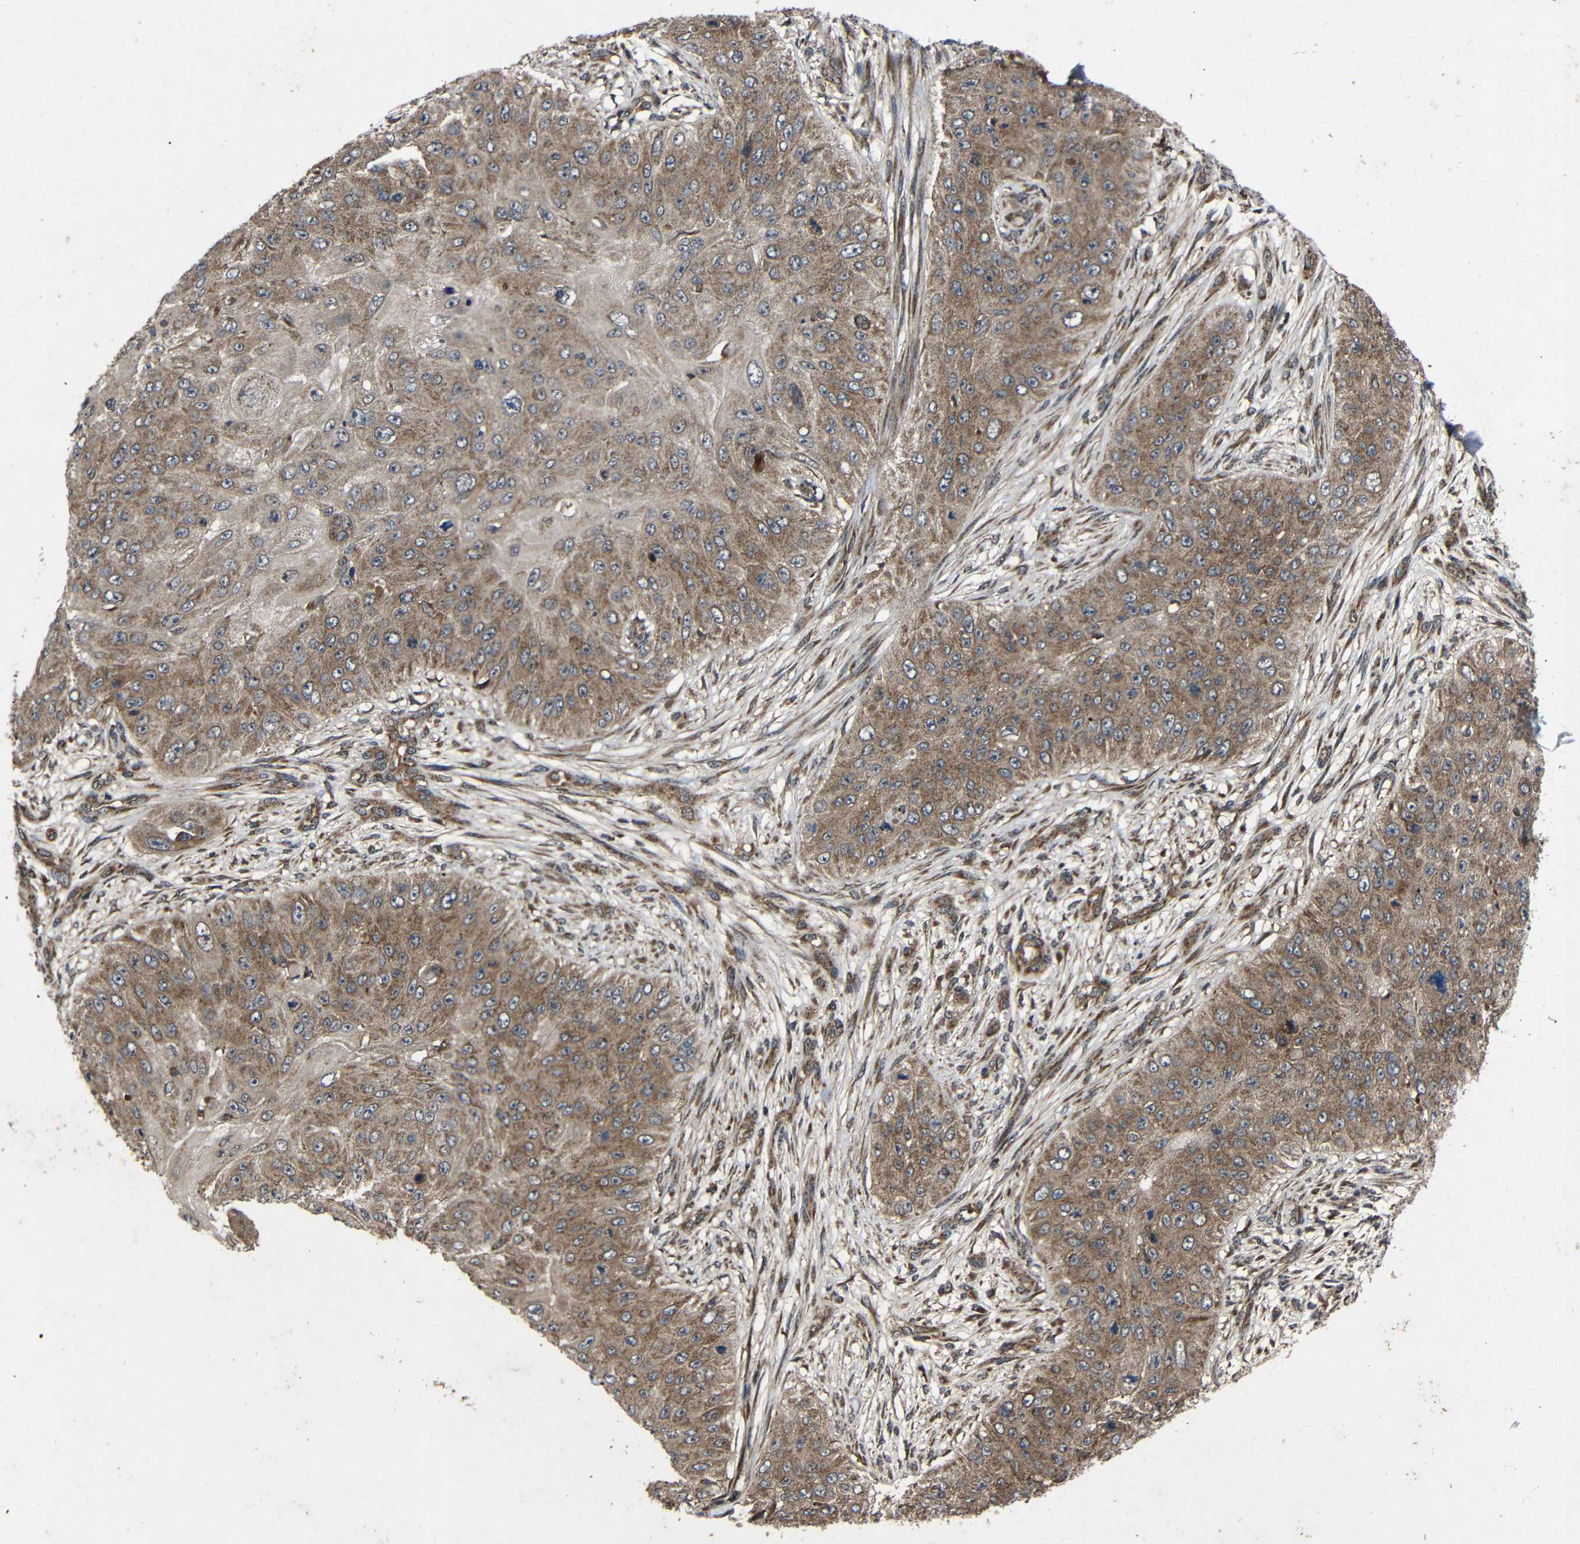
{"staining": {"intensity": "moderate", "quantity": ">75%", "location": "cytoplasmic/membranous"}, "tissue": "skin cancer", "cell_type": "Tumor cells", "image_type": "cancer", "snomed": [{"axis": "morphology", "description": "Squamous cell carcinoma, NOS"}, {"axis": "topography", "description": "Skin"}], "caption": "This micrograph shows IHC staining of skin cancer, with medium moderate cytoplasmic/membranous positivity in approximately >75% of tumor cells.", "gene": "C1GALT1", "patient": {"sex": "female", "age": 80}}